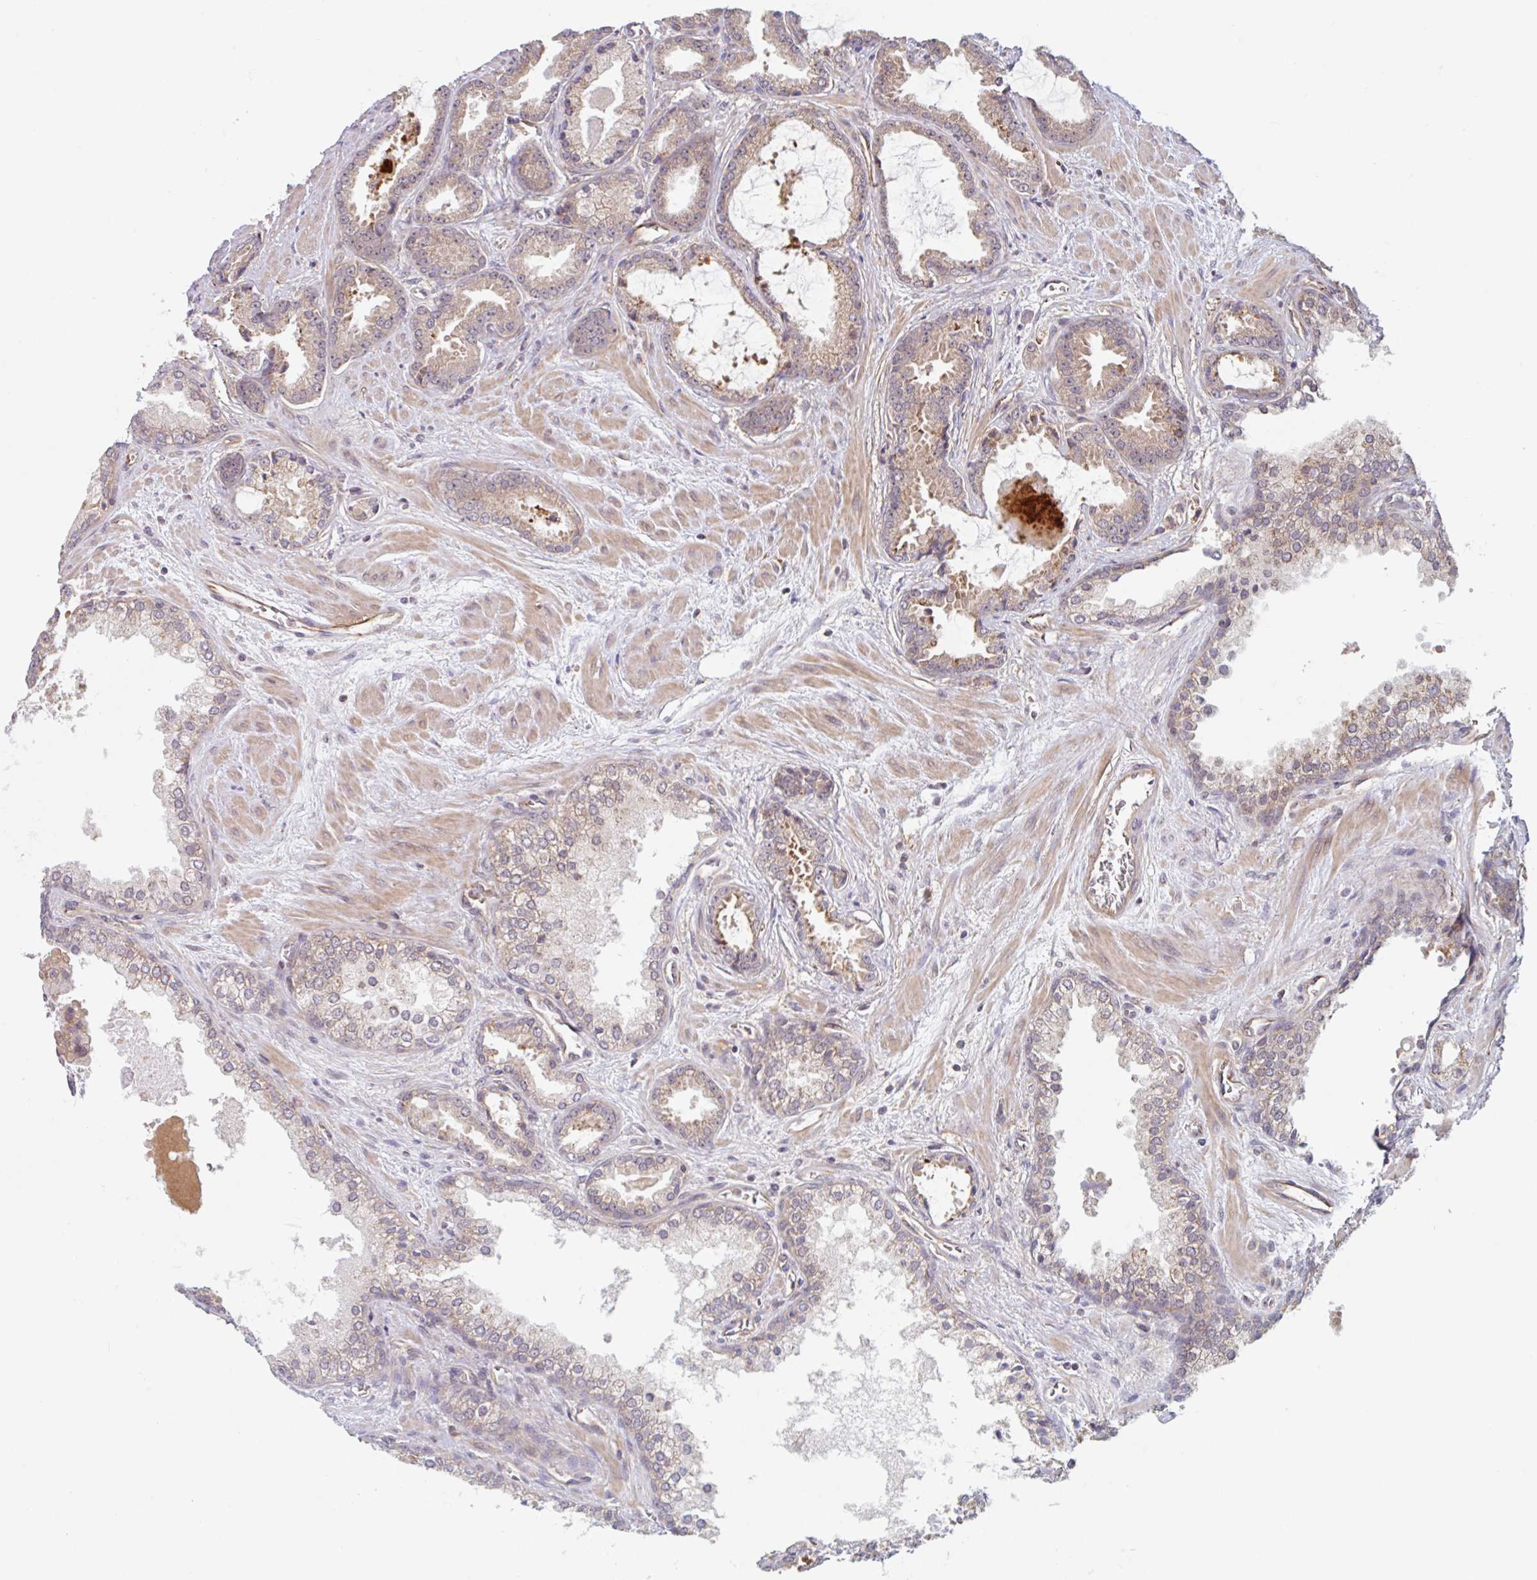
{"staining": {"intensity": "weak", "quantity": "25%-75%", "location": "cytoplasmic/membranous"}, "tissue": "prostate cancer", "cell_type": "Tumor cells", "image_type": "cancer", "snomed": [{"axis": "morphology", "description": "Adenocarcinoma, Low grade"}, {"axis": "topography", "description": "Prostate"}], "caption": "A brown stain labels weak cytoplasmic/membranous staining of a protein in prostate low-grade adenocarcinoma tumor cells. (Brightfield microscopy of DAB IHC at high magnification).", "gene": "NUB1", "patient": {"sex": "male", "age": 62}}